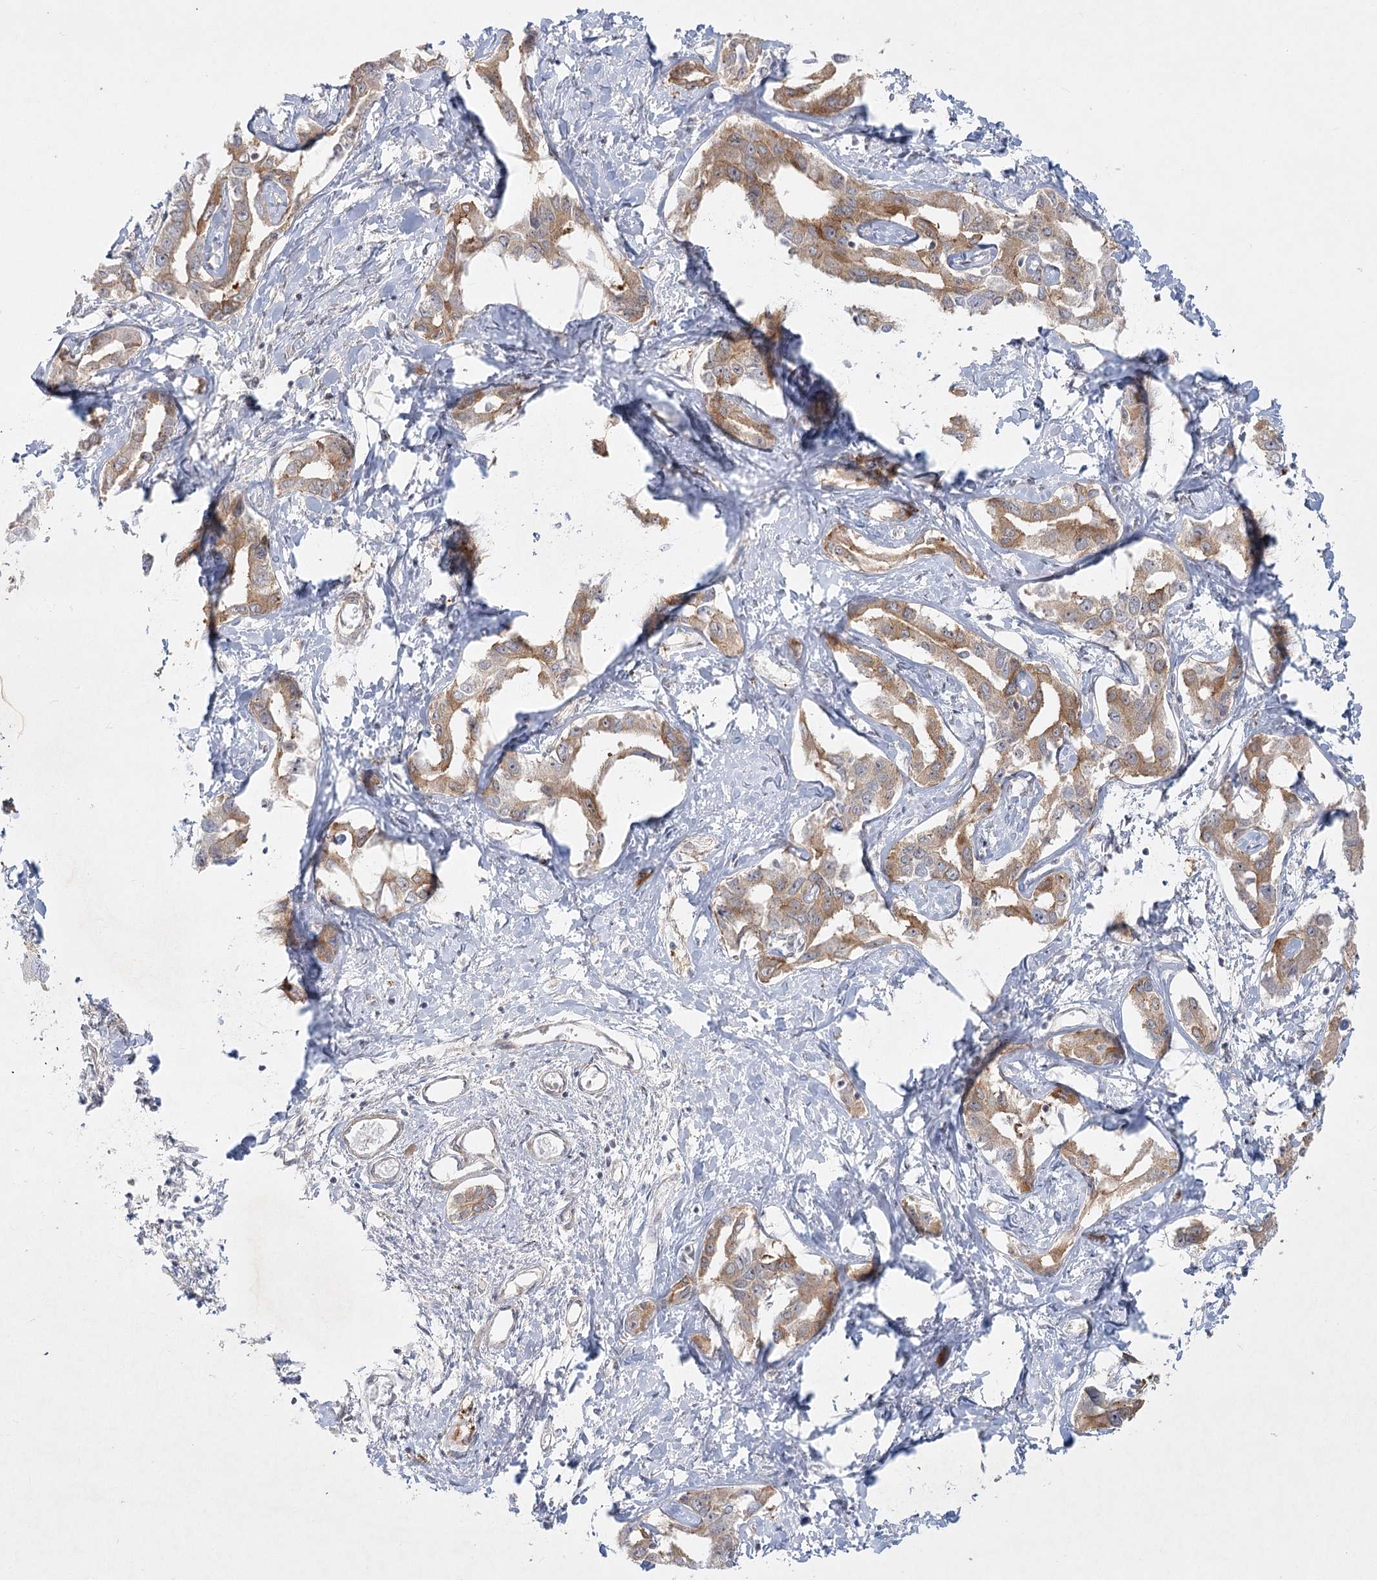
{"staining": {"intensity": "moderate", "quantity": ">75%", "location": "cytoplasmic/membranous"}, "tissue": "liver cancer", "cell_type": "Tumor cells", "image_type": "cancer", "snomed": [{"axis": "morphology", "description": "Cholangiocarcinoma"}, {"axis": "topography", "description": "Liver"}], "caption": "Brown immunohistochemical staining in human liver cancer reveals moderate cytoplasmic/membranous expression in approximately >75% of tumor cells. (brown staining indicates protein expression, while blue staining denotes nuclei).", "gene": "SH2D3A", "patient": {"sex": "male", "age": 59}}